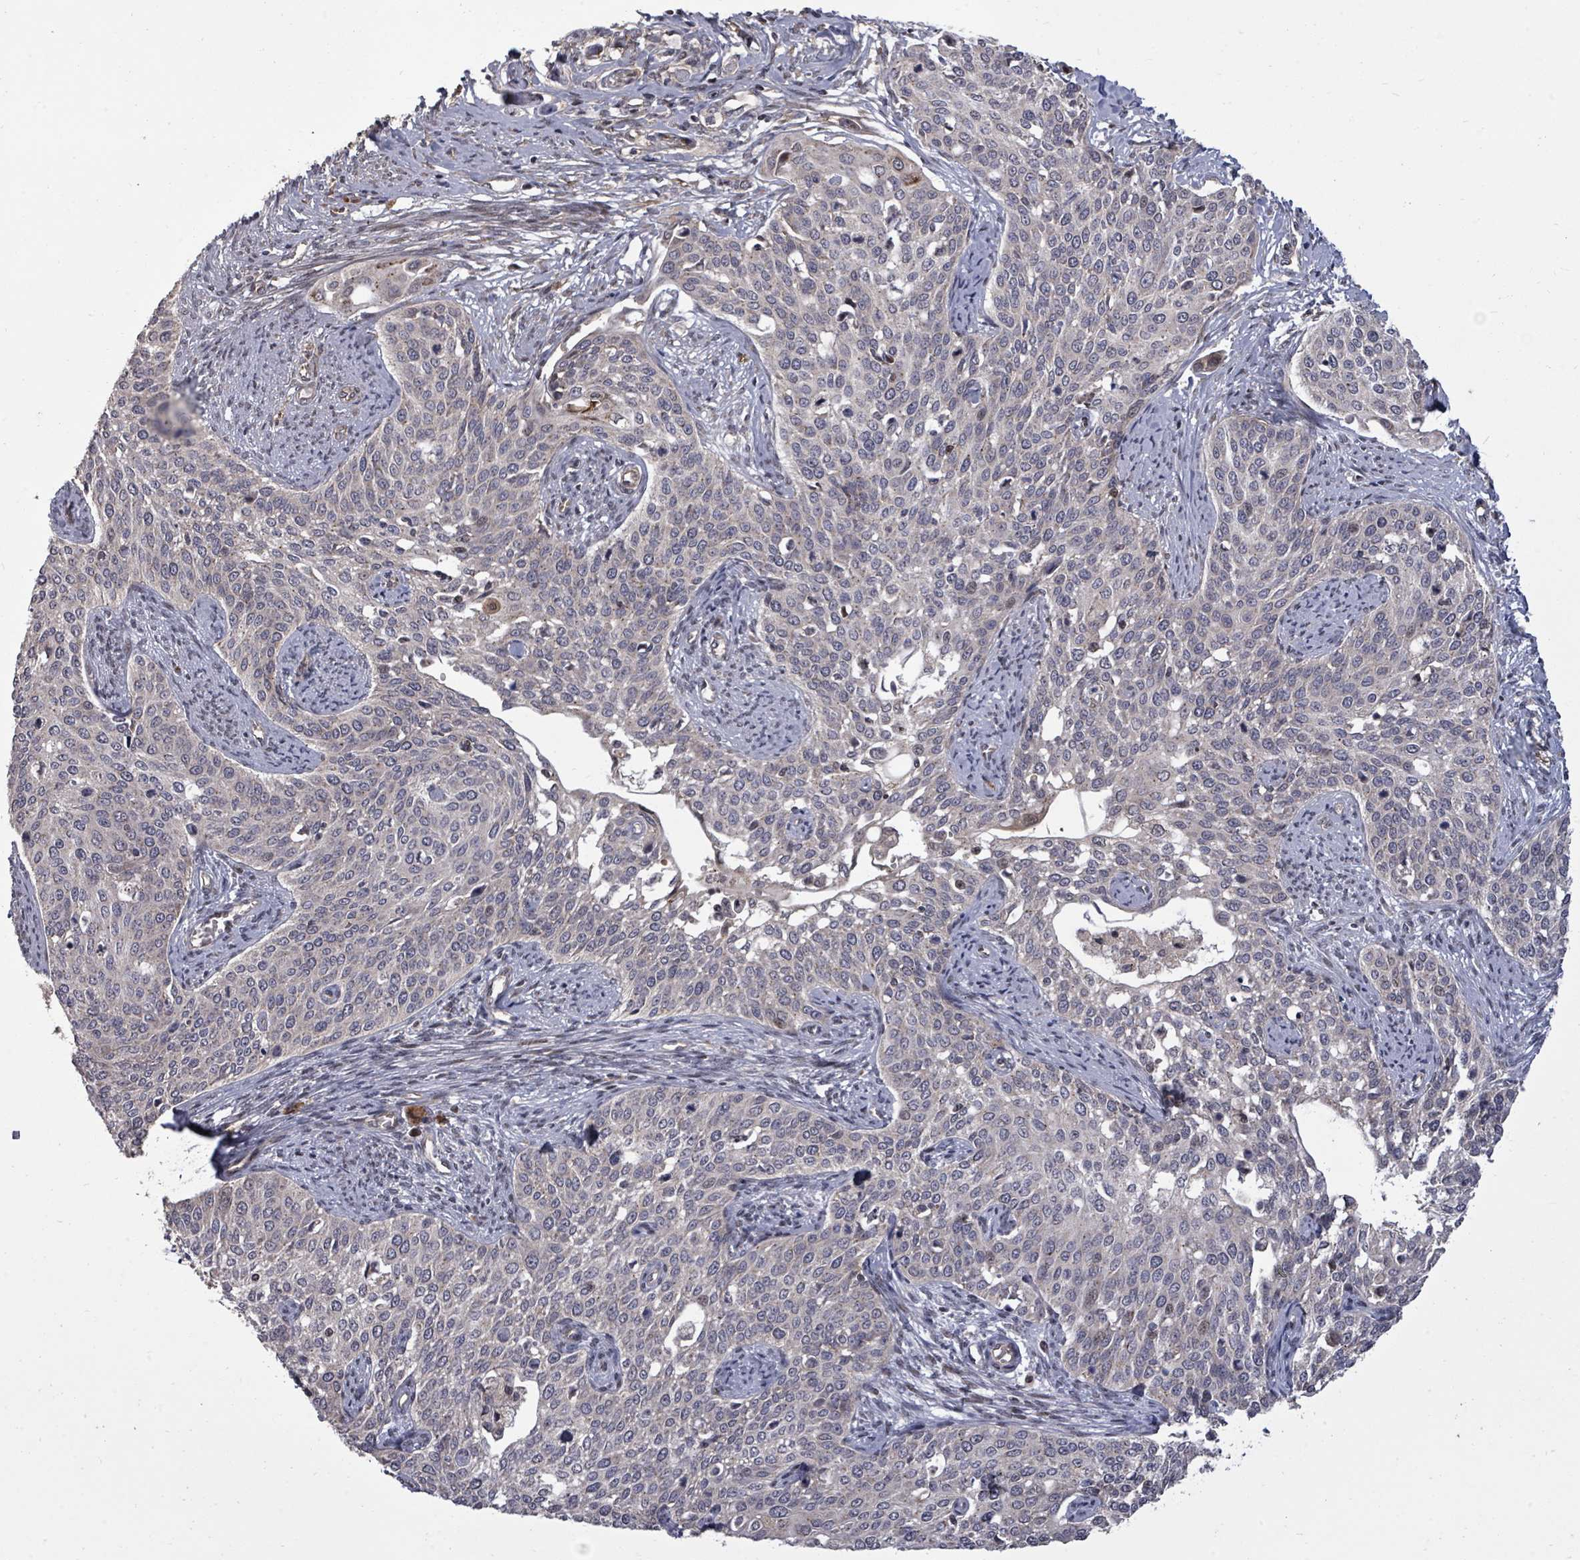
{"staining": {"intensity": "negative", "quantity": "none", "location": "none"}, "tissue": "cervical cancer", "cell_type": "Tumor cells", "image_type": "cancer", "snomed": [{"axis": "morphology", "description": "Squamous cell carcinoma, NOS"}, {"axis": "topography", "description": "Cervix"}], "caption": "IHC of squamous cell carcinoma (cervical) displays no staining in tumor cells.", "gene": "KRTAP27-1", "patient": {"sex": "female", "age": 44}}